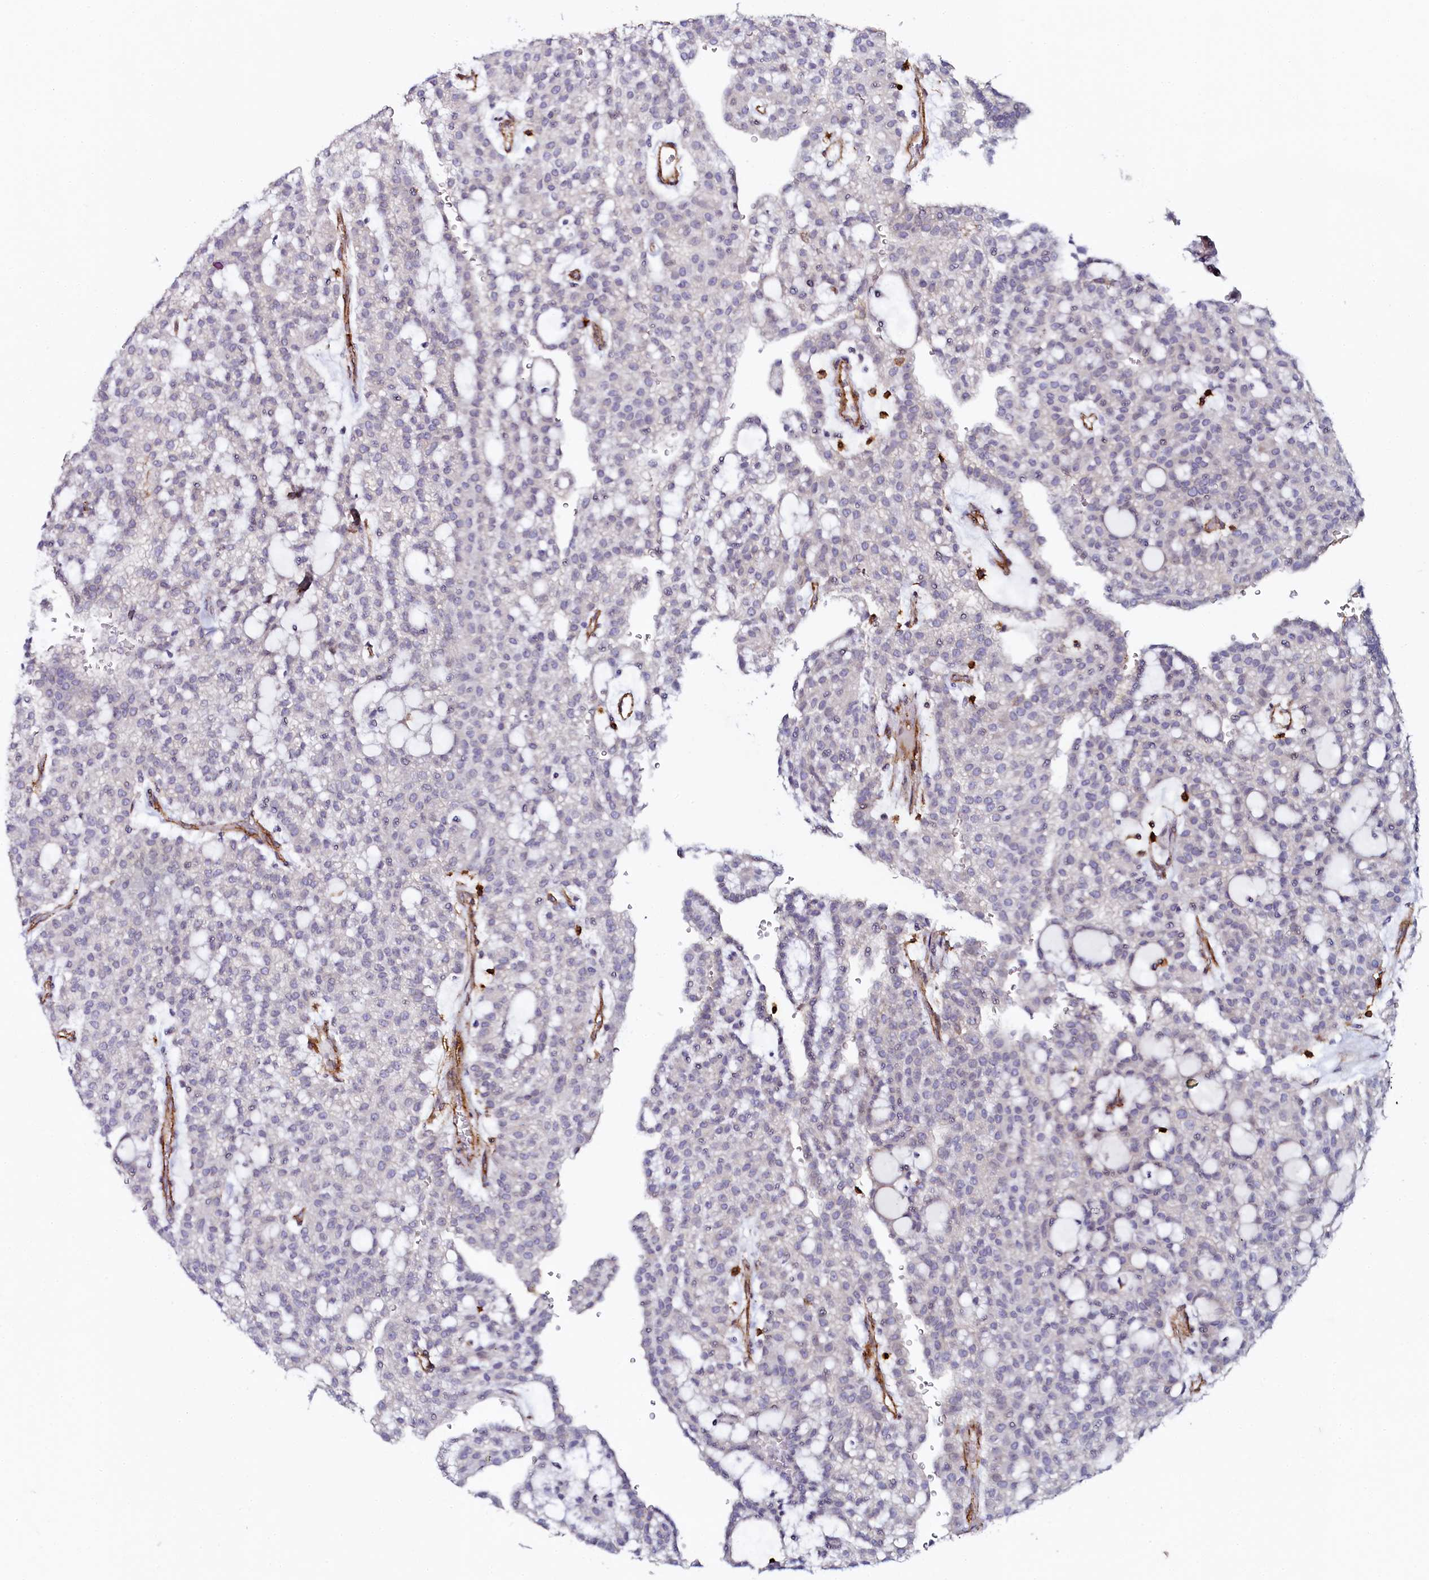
{"staining": {"intensity": "negative", "quantity": "none", "location": "none"}, "tissue": "renal cancer", "cell_type": "Tumor cells", "image_type": "cancer", "snomed": [{"axis": "morphology", "description": "Adenocarcinoma, NOS"}, {"axis": "topography", "description": "Kidney"}], "caption": "Micrograph shows no significant protein expression in tumor cells of renal adenocarcinoma.", "gene": "AAAS", "patient": {"sex": "male", "age": 63}}